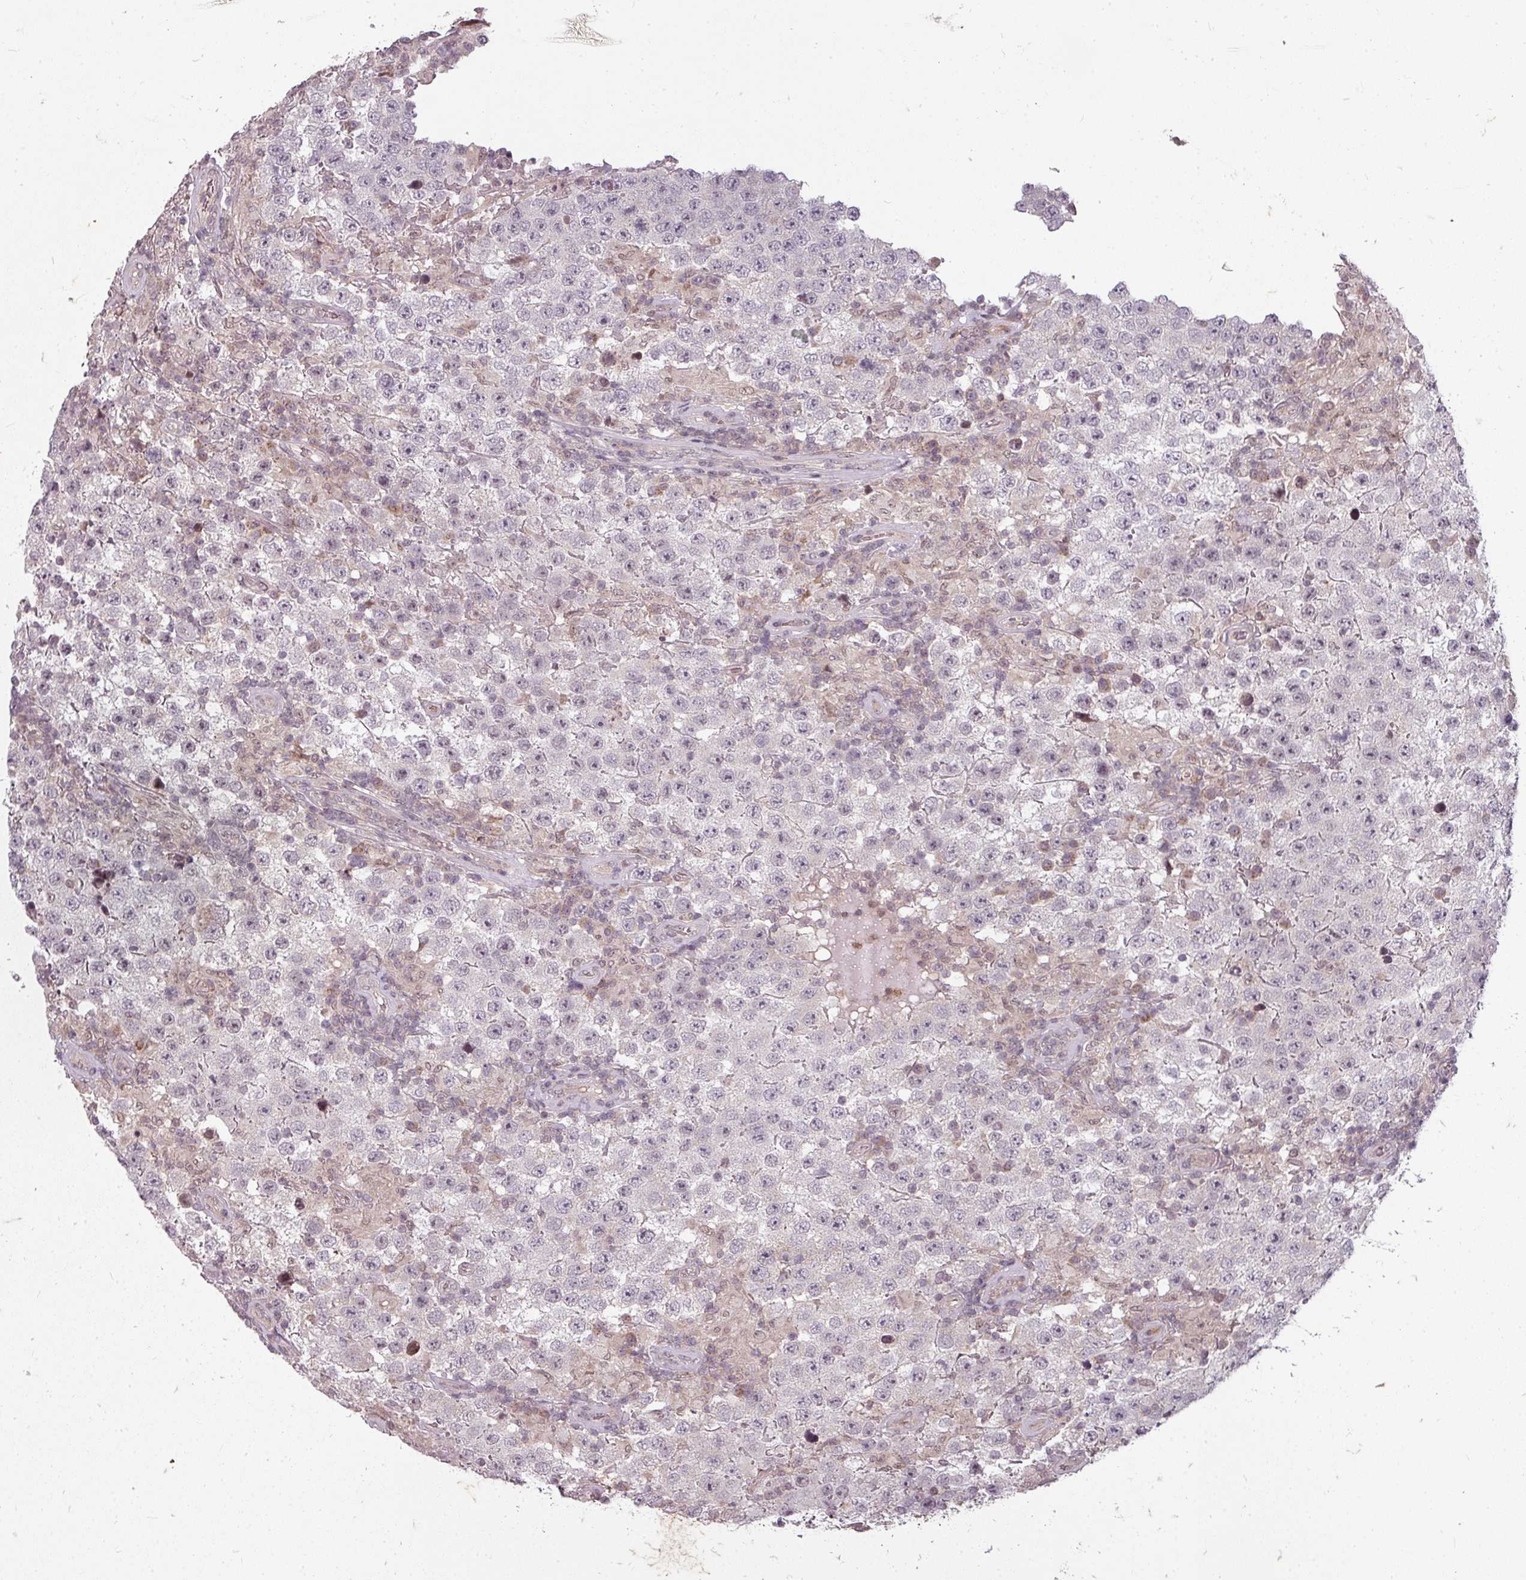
{"staining": {"intensity": "negative", "quantity": "none", "location": "none"}, "tissue": "testis cancer", "cell_type": "Tumor cells", "image_type": "cancer", "snomed": [{"axis": "morphology", "description": "Normal tissue, NOS"}, {"axis": "morphology", "description": "Urothelial carcinoma, High grade"}, {"axis": "morphology", "description": "Seminoma, NOS"}, {"axis": "morphology", "description": "Carcinoma, Embryonal, NOS"}, {"axis": "topography", "description": "Urinary bladder"}, {"axis": "topography", "description": "Testis"}], "caption": "High magnification brightfield microscopy of testis cancer stained with DAB (brown) and counterstained with hematoxylin (blue): tumor cells show no significant staining.", "gene": "CLIC1", "patient": {"sex": "male", "age": 41}}